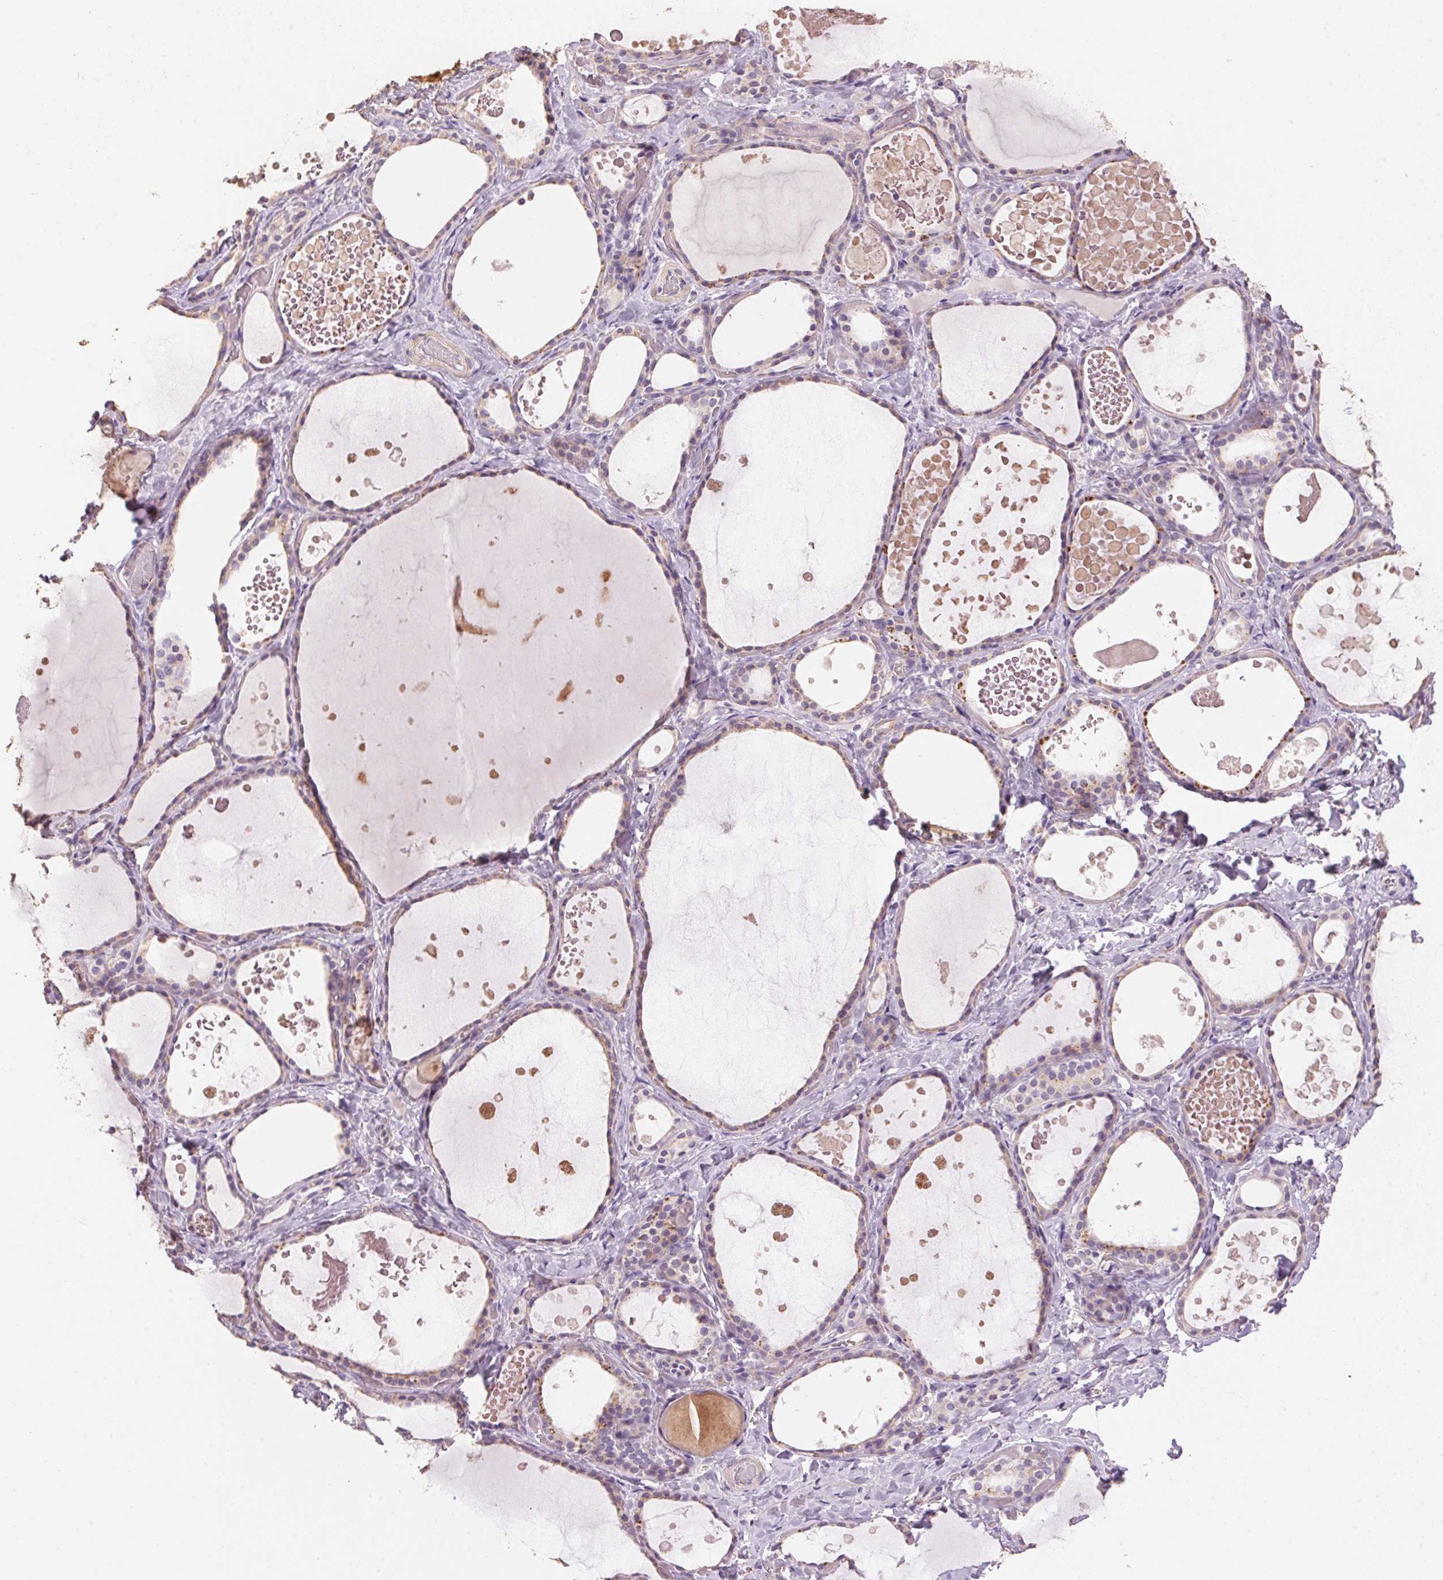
{"staining": {"intensity": "weak", "quantity": "25%-75%", "location": "cytoplasmic/membranous"}, "tissue": "thyroid gland", "cell_type": "Glandular cells", "image_type": "normal", "snomed": [{"axis": "morphology", "description": "Normal tissue, NOS"}, {"axis": "topography", "description": "Thyroid gland"}], "caption": "The immunohistochemical stain shows weak cytoplasmic/membranous expression in glandular cells of unremarkable thyroid gland. The protein of interest is shown in brown color, while the nuclei are stained blue.", "gene": "LYZL6", "patient": {"sex": "female", "age": 56}}